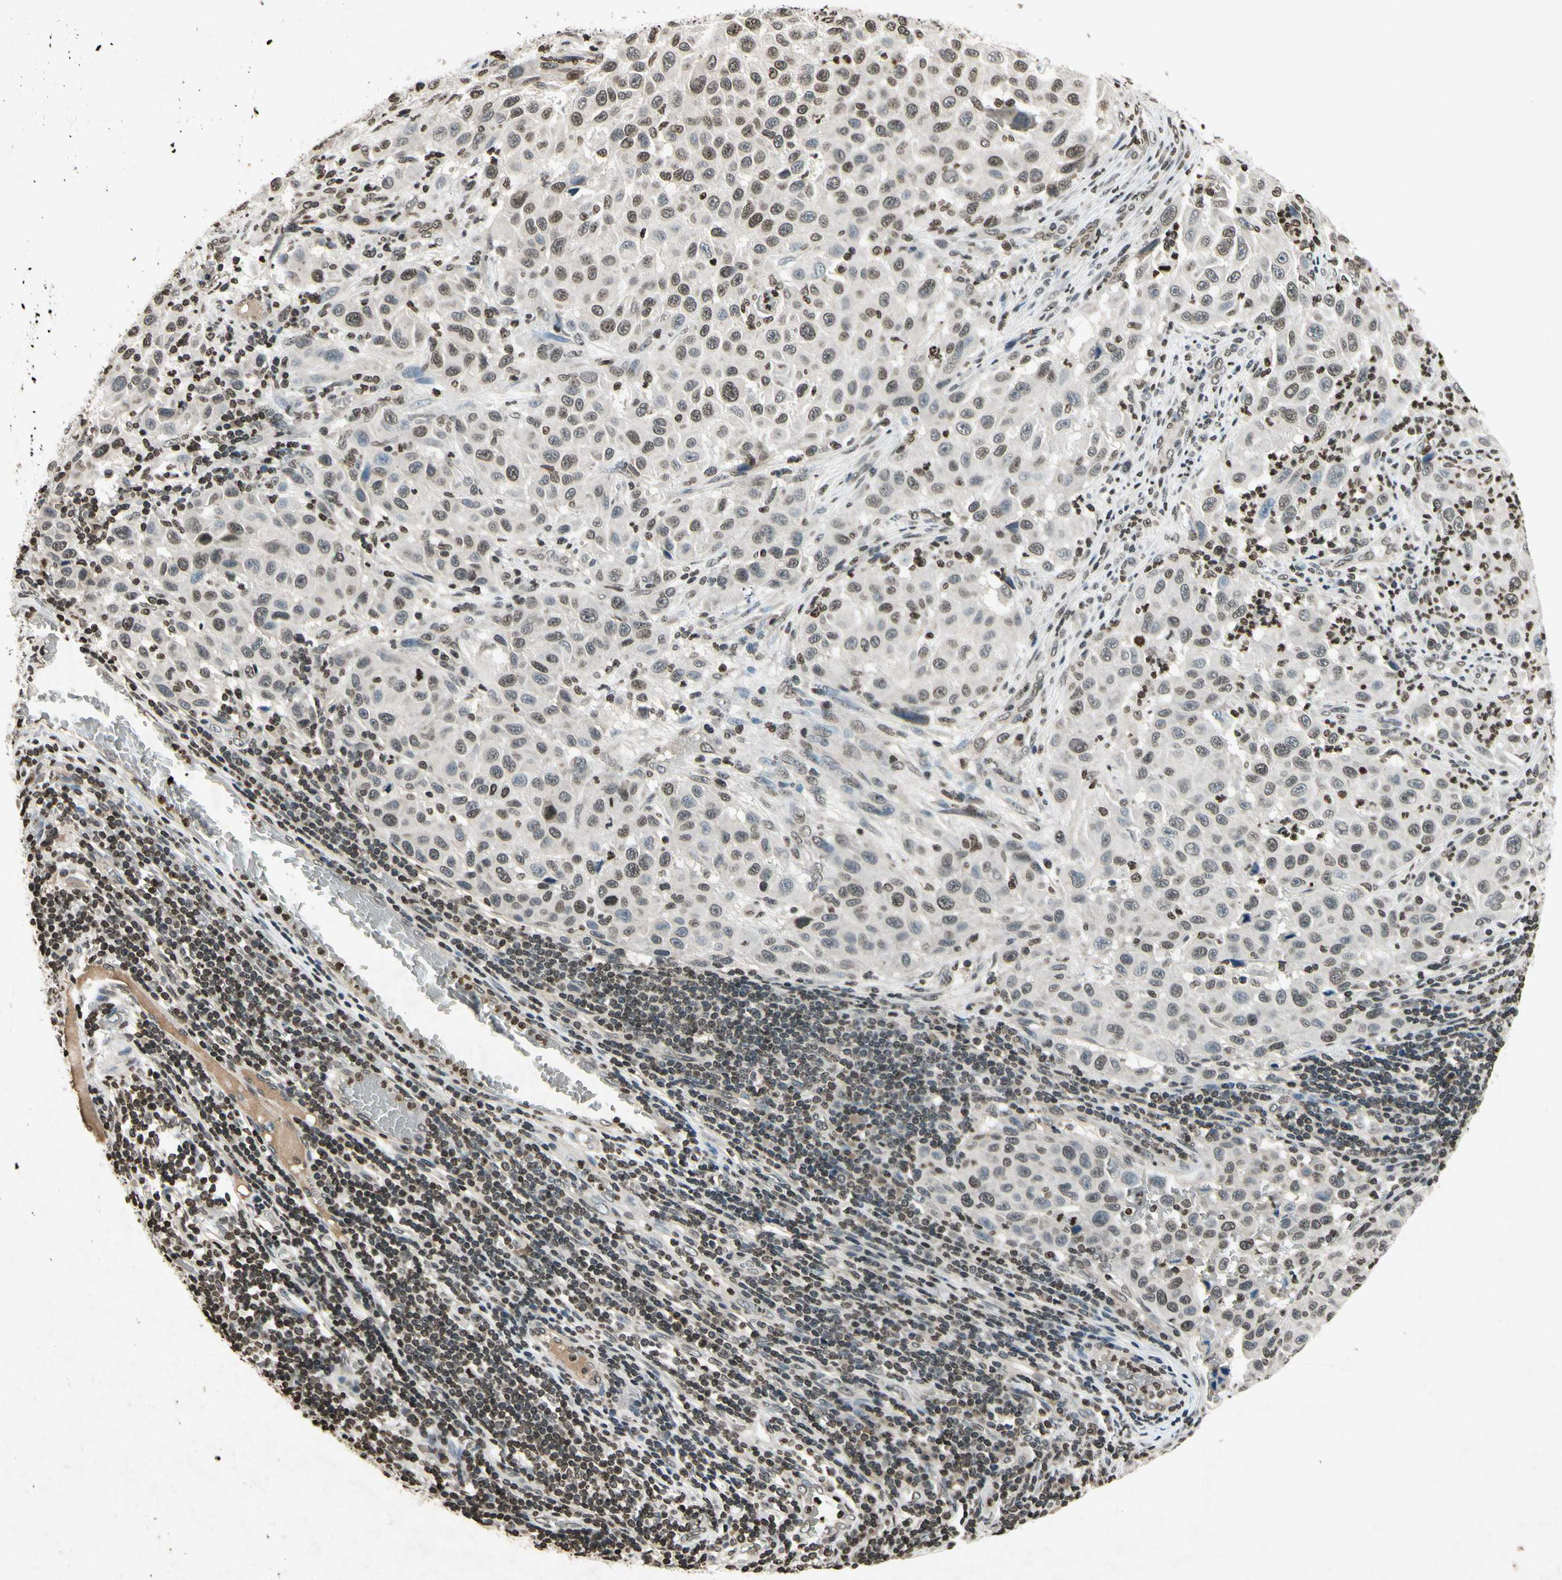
{"staining": {"intensity": "weak", "quantity": "25%-75%", "location": "nuclear"}, "tissue": "melanoma", "cell_type": "Tumor cells", "image_type": "cancer", "snomed": [{"axis": "morphology", "description": "Malignant melanoma, Metastatic site"}, {"axis": "topography", "description": "Lymph node"}], "caption": "IHC image of neoplastic tissue: malignant melanoma (metastatic site) stained using IHC reveals low levels of weak protein expression localized specifically in the nuclear of tumor cells, appearing as a nuclear brown color.", "gene": "HOXB3", "patient": {"sex": "male", "age": 61}}